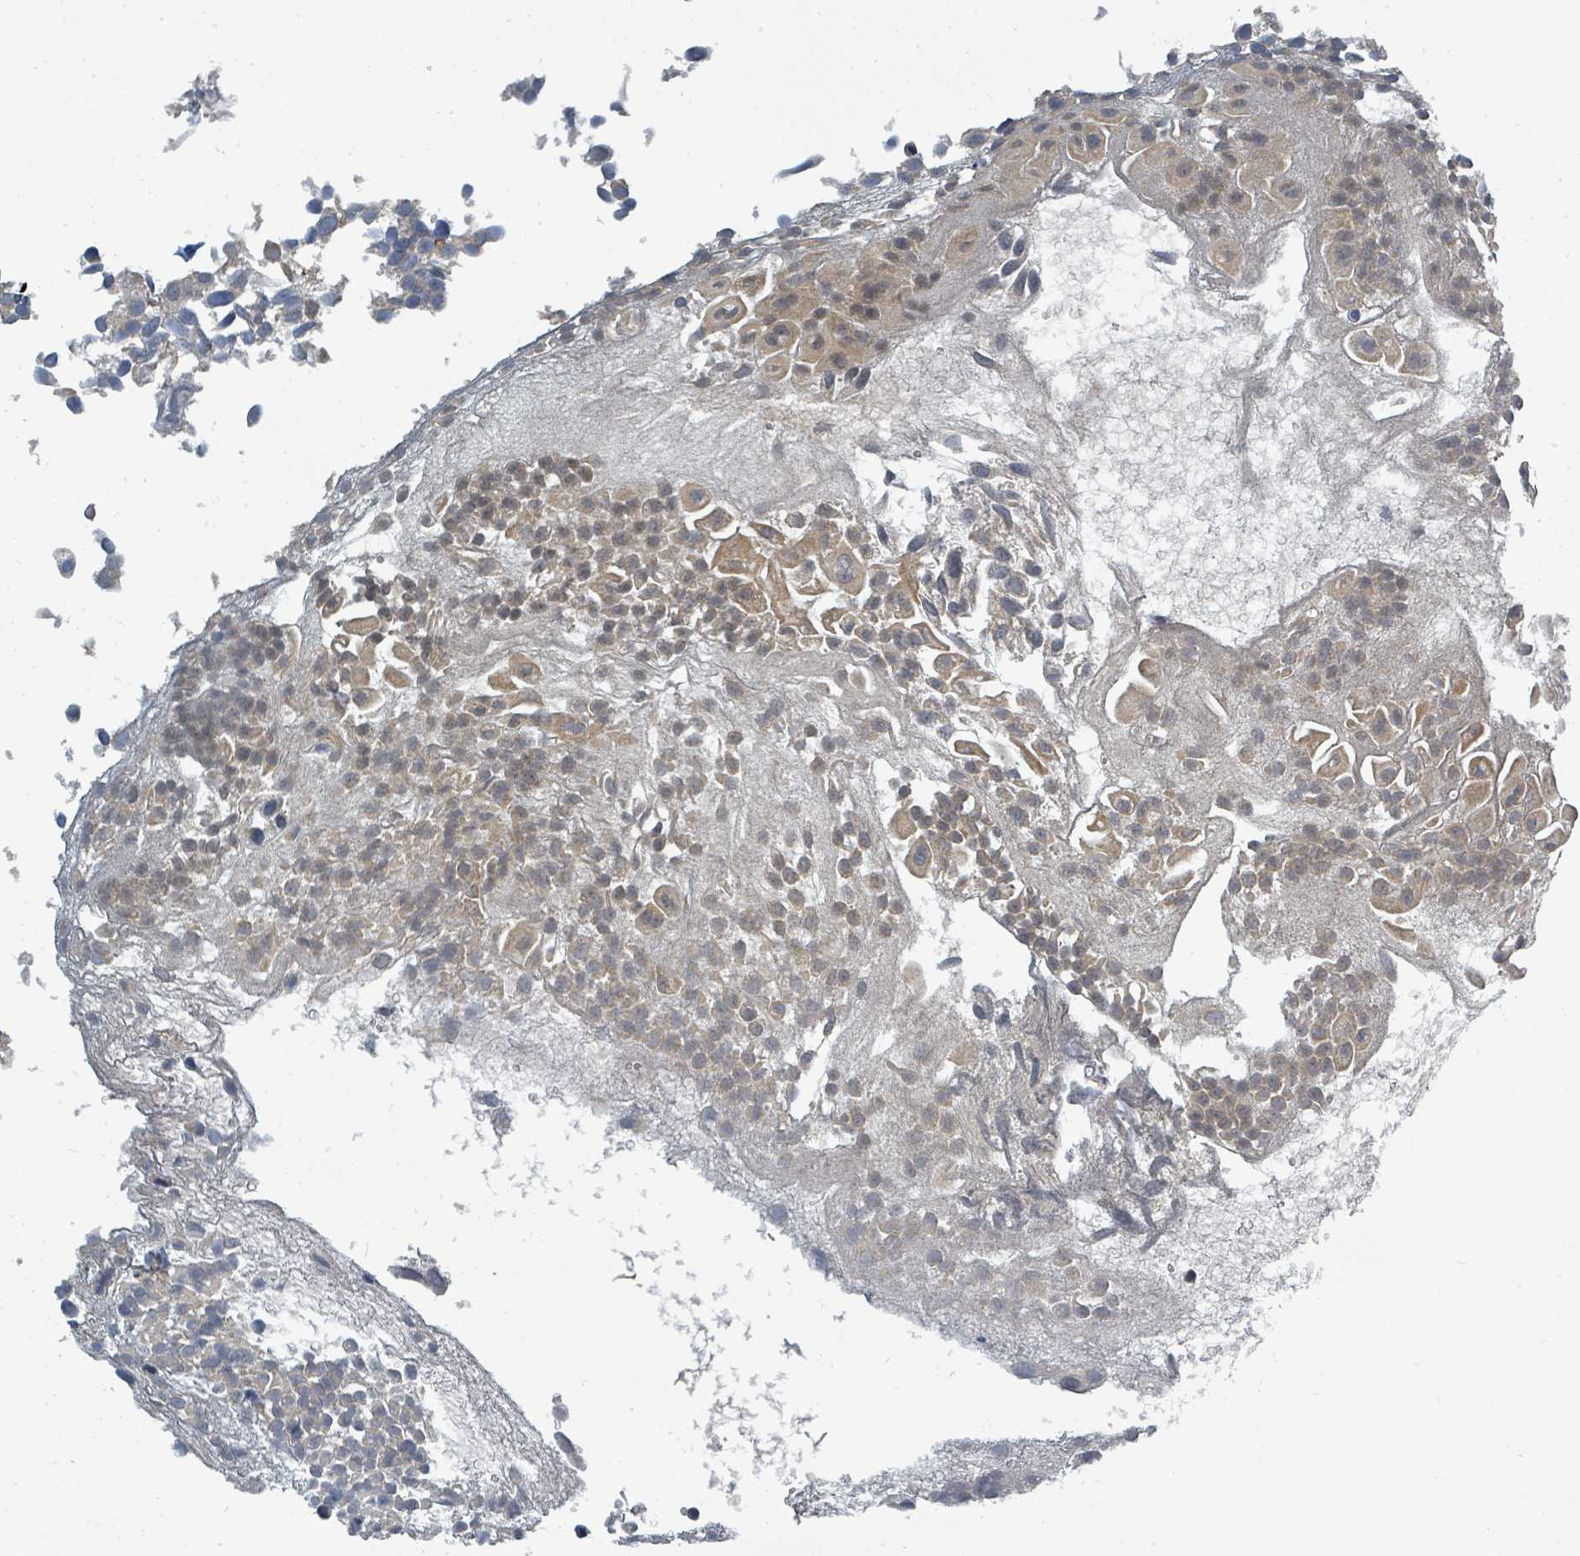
{"staining": {"intensity": "weak", "quantity": "25%-75%", "location": "cytoplasmic/membranous"}, "tissue": "urothelial cancer", "cell_type": "Tumor cells", "image_type": "cancer", "snomed": [{"axis": "morphology", "description": "Urothelial carcinoma, Low grade"}, {"axis": "topography", "description": "Urinary bladder"}], "caption": "Urothelial cancer stained for a protein (brown) reveals weak cytoplasmic/membranous positive positivity in about 25%-75% of tumor cells.", "gene": "SLC25A23", "patient": {"sex": "male", "age": 88}}